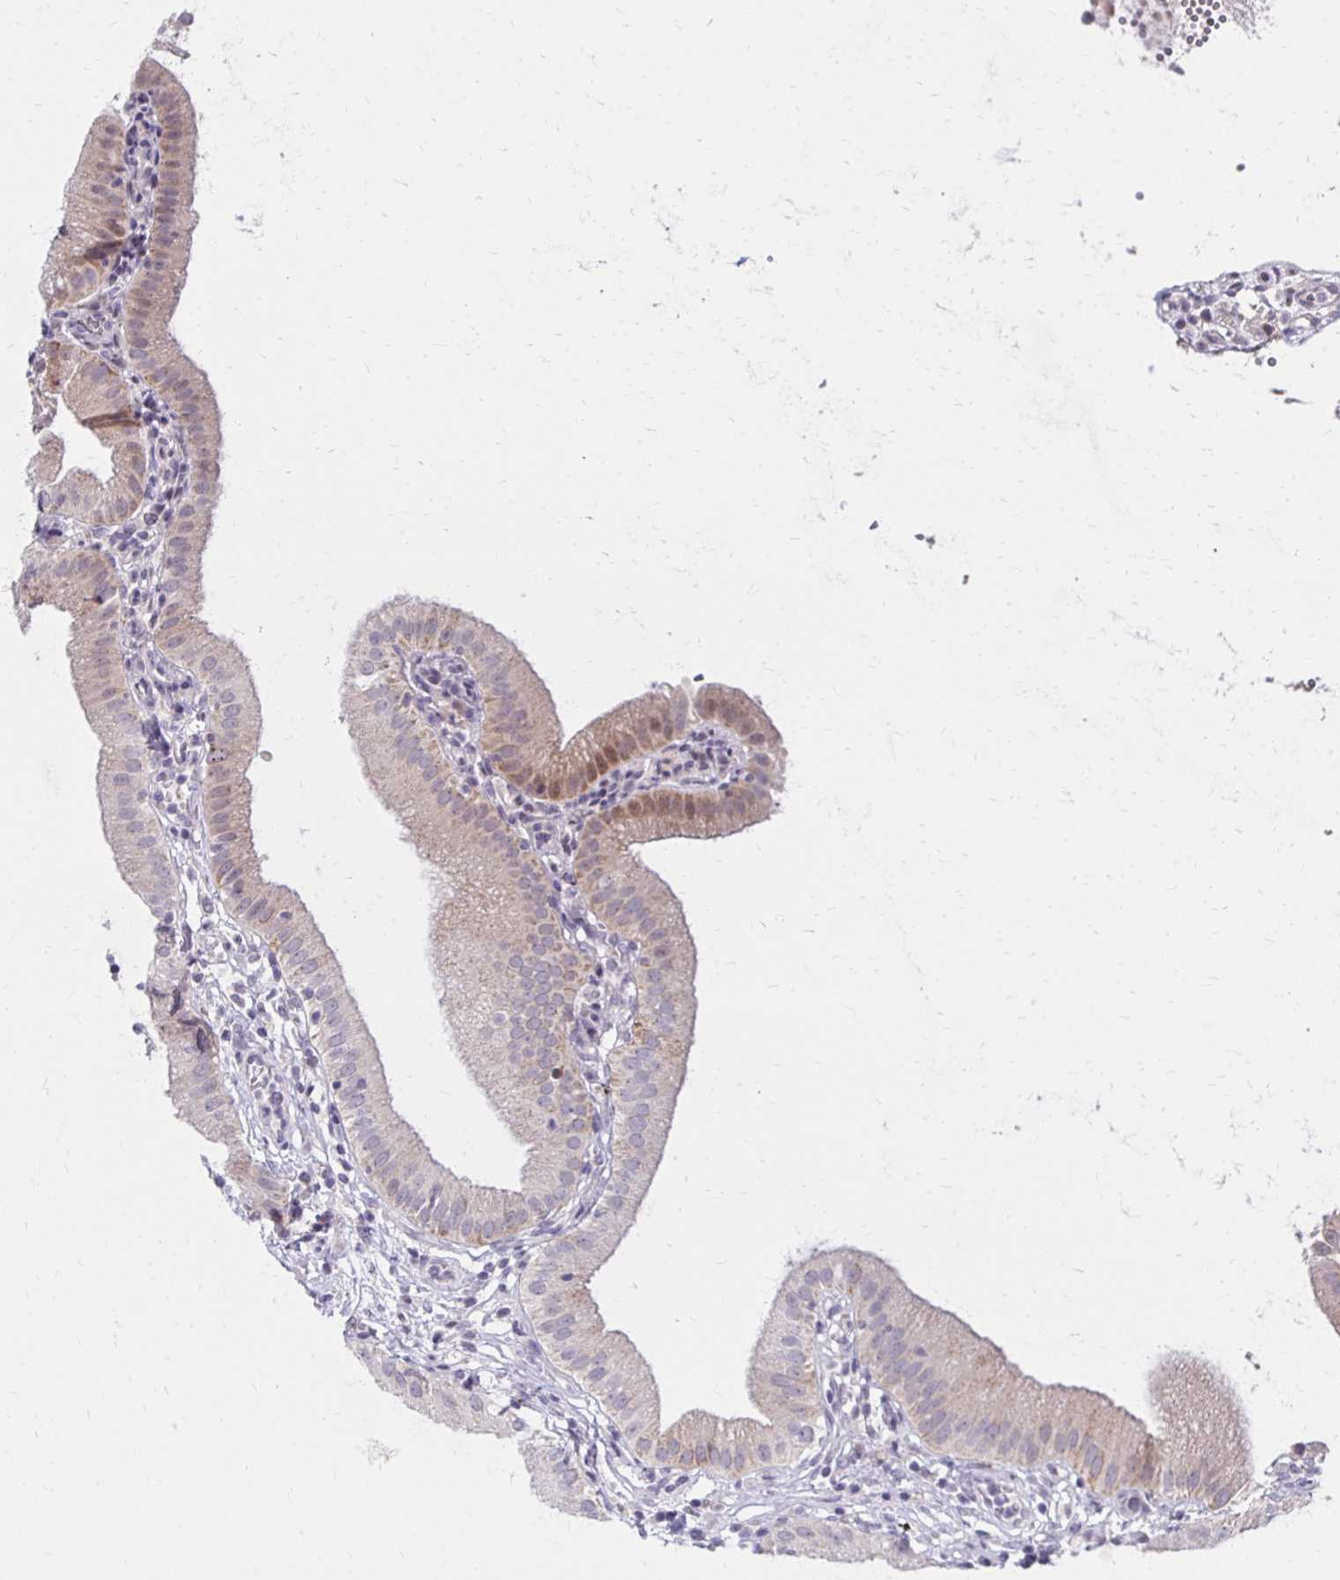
{"staining": {"intensity": "weak", "quantity": "<25%", "location": "cytoplasmic/membranous"}, "tissue": "gallbladder", "cell_type": "Glandular cells", "image_type": "normal", "snomed": [{"axis": "morphology", "description": "Normal tissue, NOS"}, {"axis": "topography", "description": "Gallbladder"}], "caption": "High power microscopy micrograph of an IHC micrograph of normal gallbladder, revealing no significant positivity in glandular cells.", "gene": "DAGLA", "patient": {"sex": "female", "age": 65}}